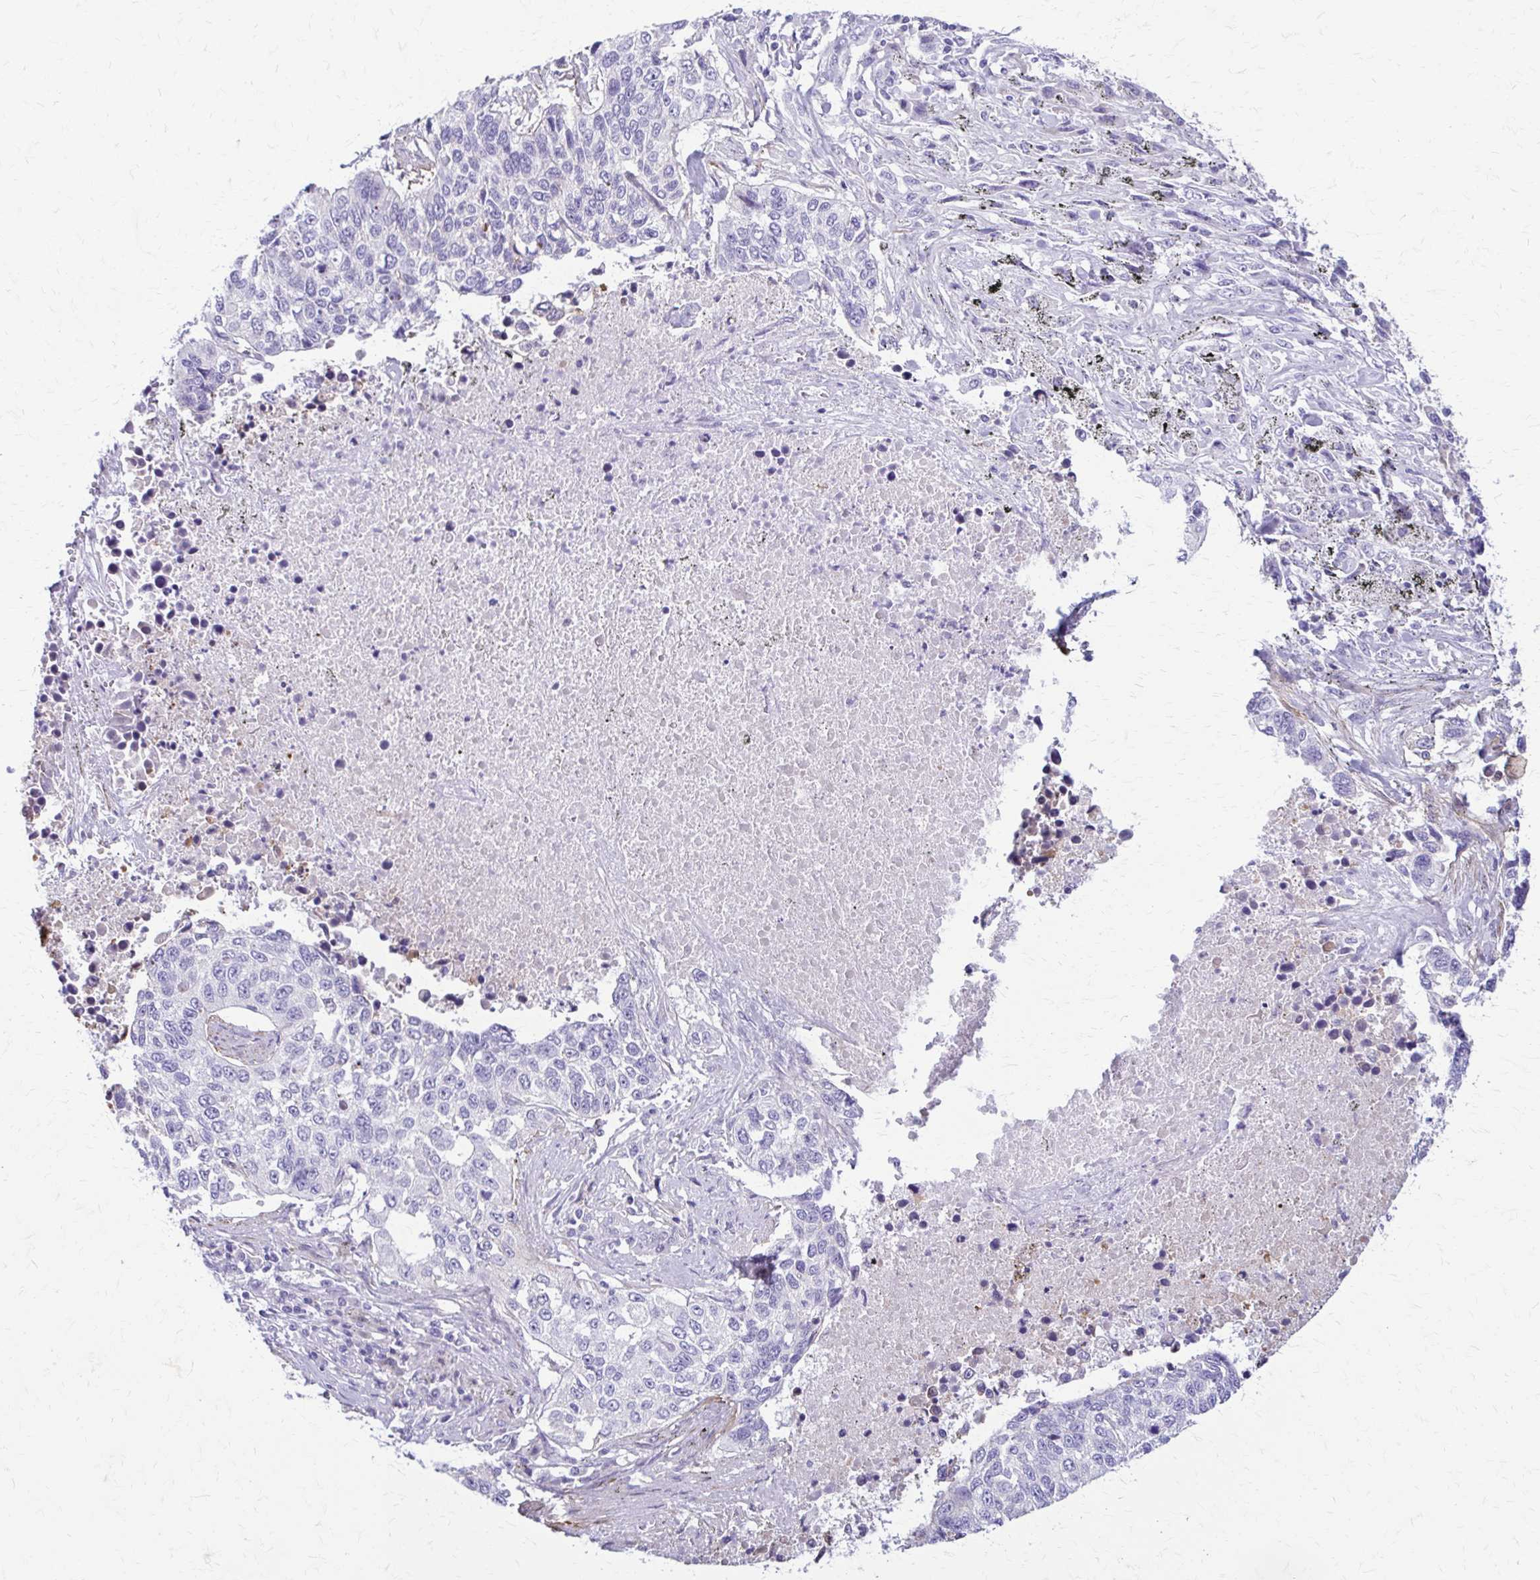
{"staining": {"intensity": "negative", "quantity": "none", "location": "none"}, "tissue": "lung cancer", "cell_type": "Tumor cells", "image_type": "cancer", "snomed": [{"axis": "morphology", "description": "Squamous cell carcinoma, NOS"}, {"axis": "topography", "description": "Lung"}], "caption": "Human squamous cell carcinoma (lung) stained for a protein using immunohistochemistry shows no positivity in tumor cells.", "gene": "DSP", "patient": {"sex": "male", "age": 62}}